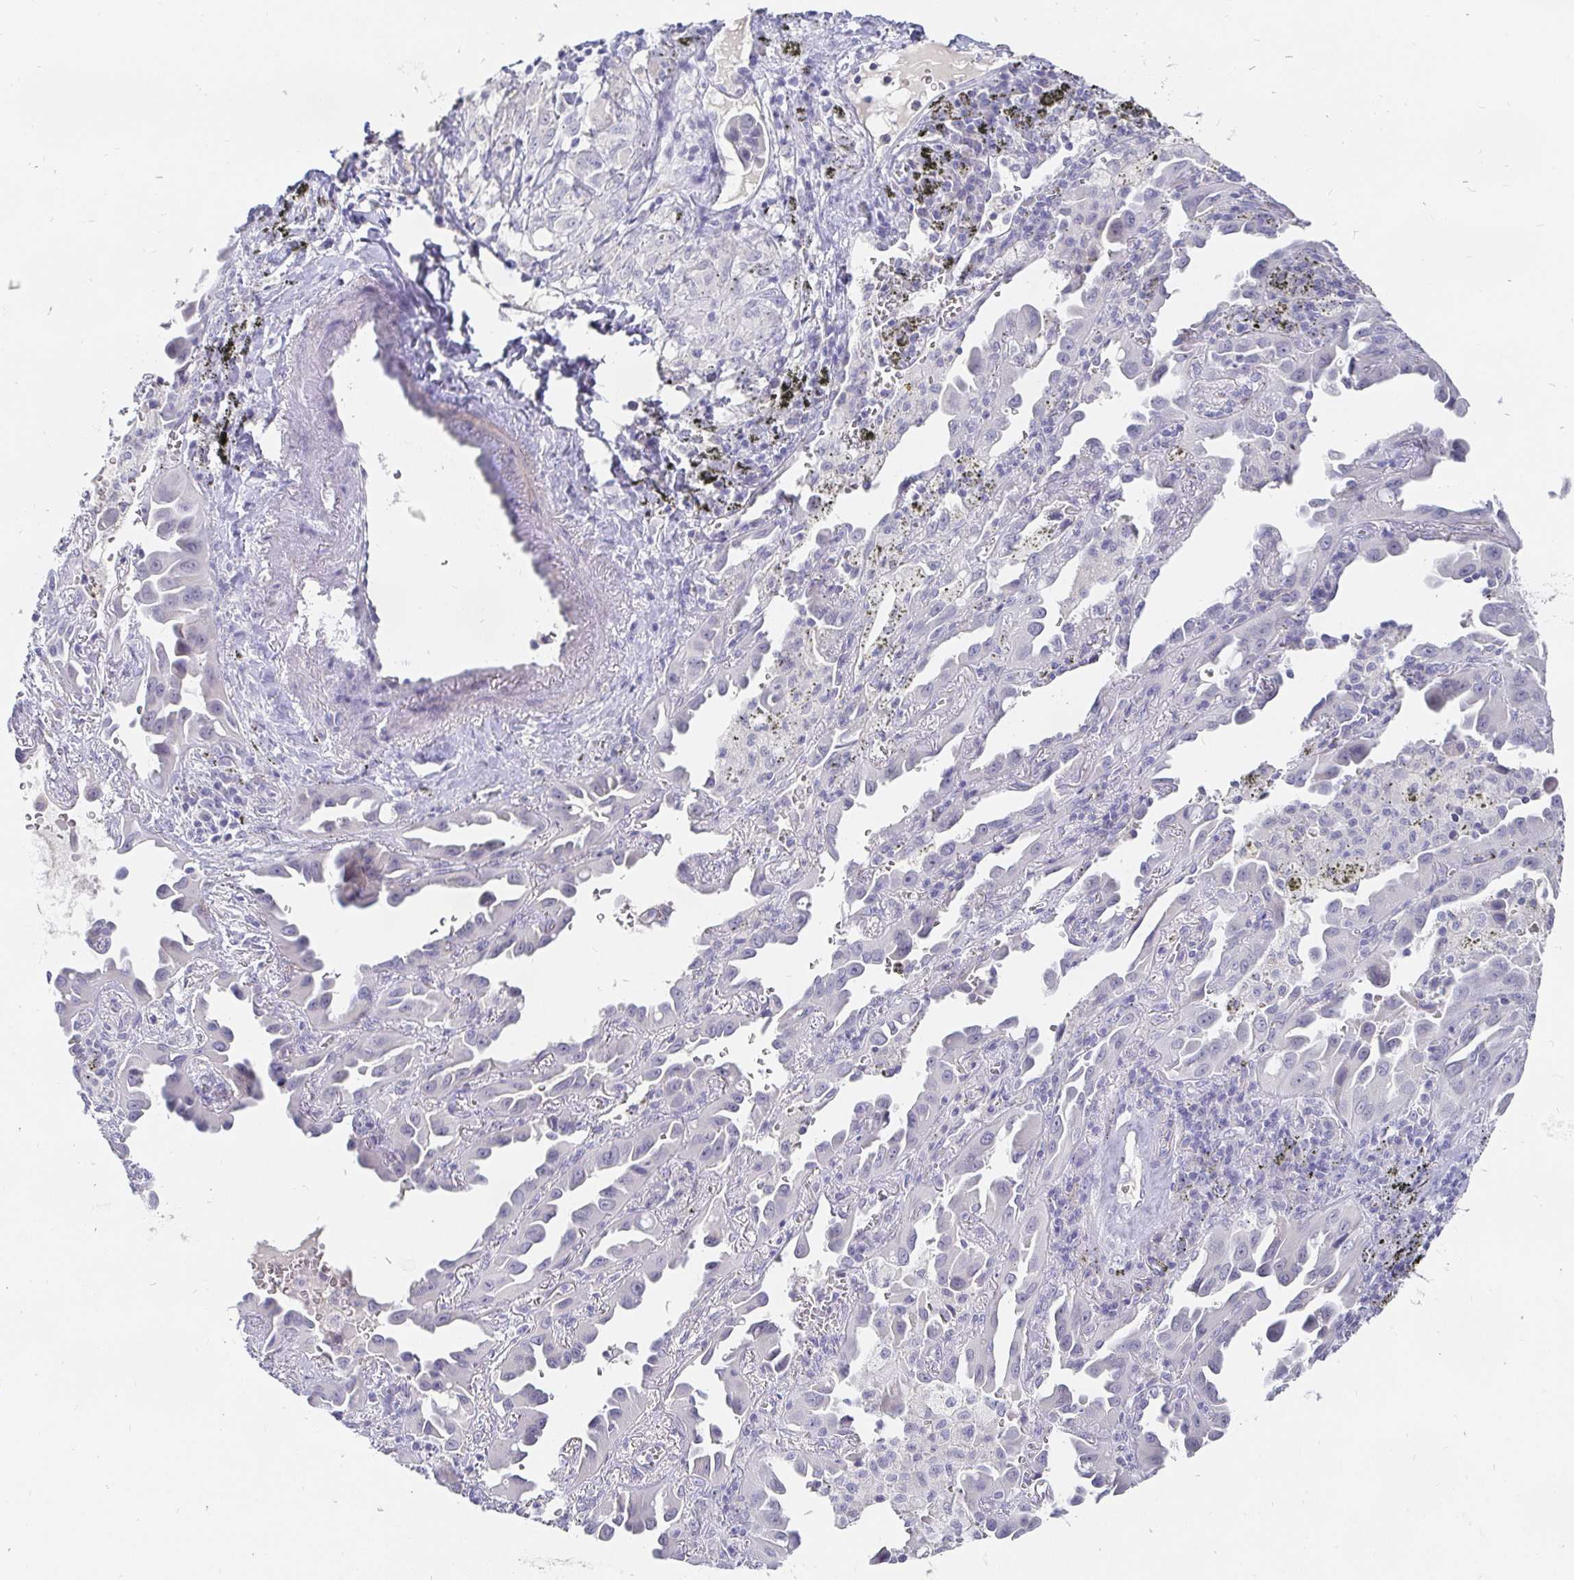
{"staining": {"intensity": "negative", "quantity": "none", "location": "none"}, "tissue": "lung cancer", "cell_type": "Tumor cells", "image_type": "cancer", "snomed": [{"axis": "morphology", "description": "Adenocarcinoma, NOS"}, {"axis": "topography", "description": "Lung"}], "caption": "This is a micrograph of immunohistochemistry (IHC) staining of lung adenocarcinoma, which shows no expression in tumor cells.", "gene": "FGF21", "patient": {"sex": "male", "age": 68}}